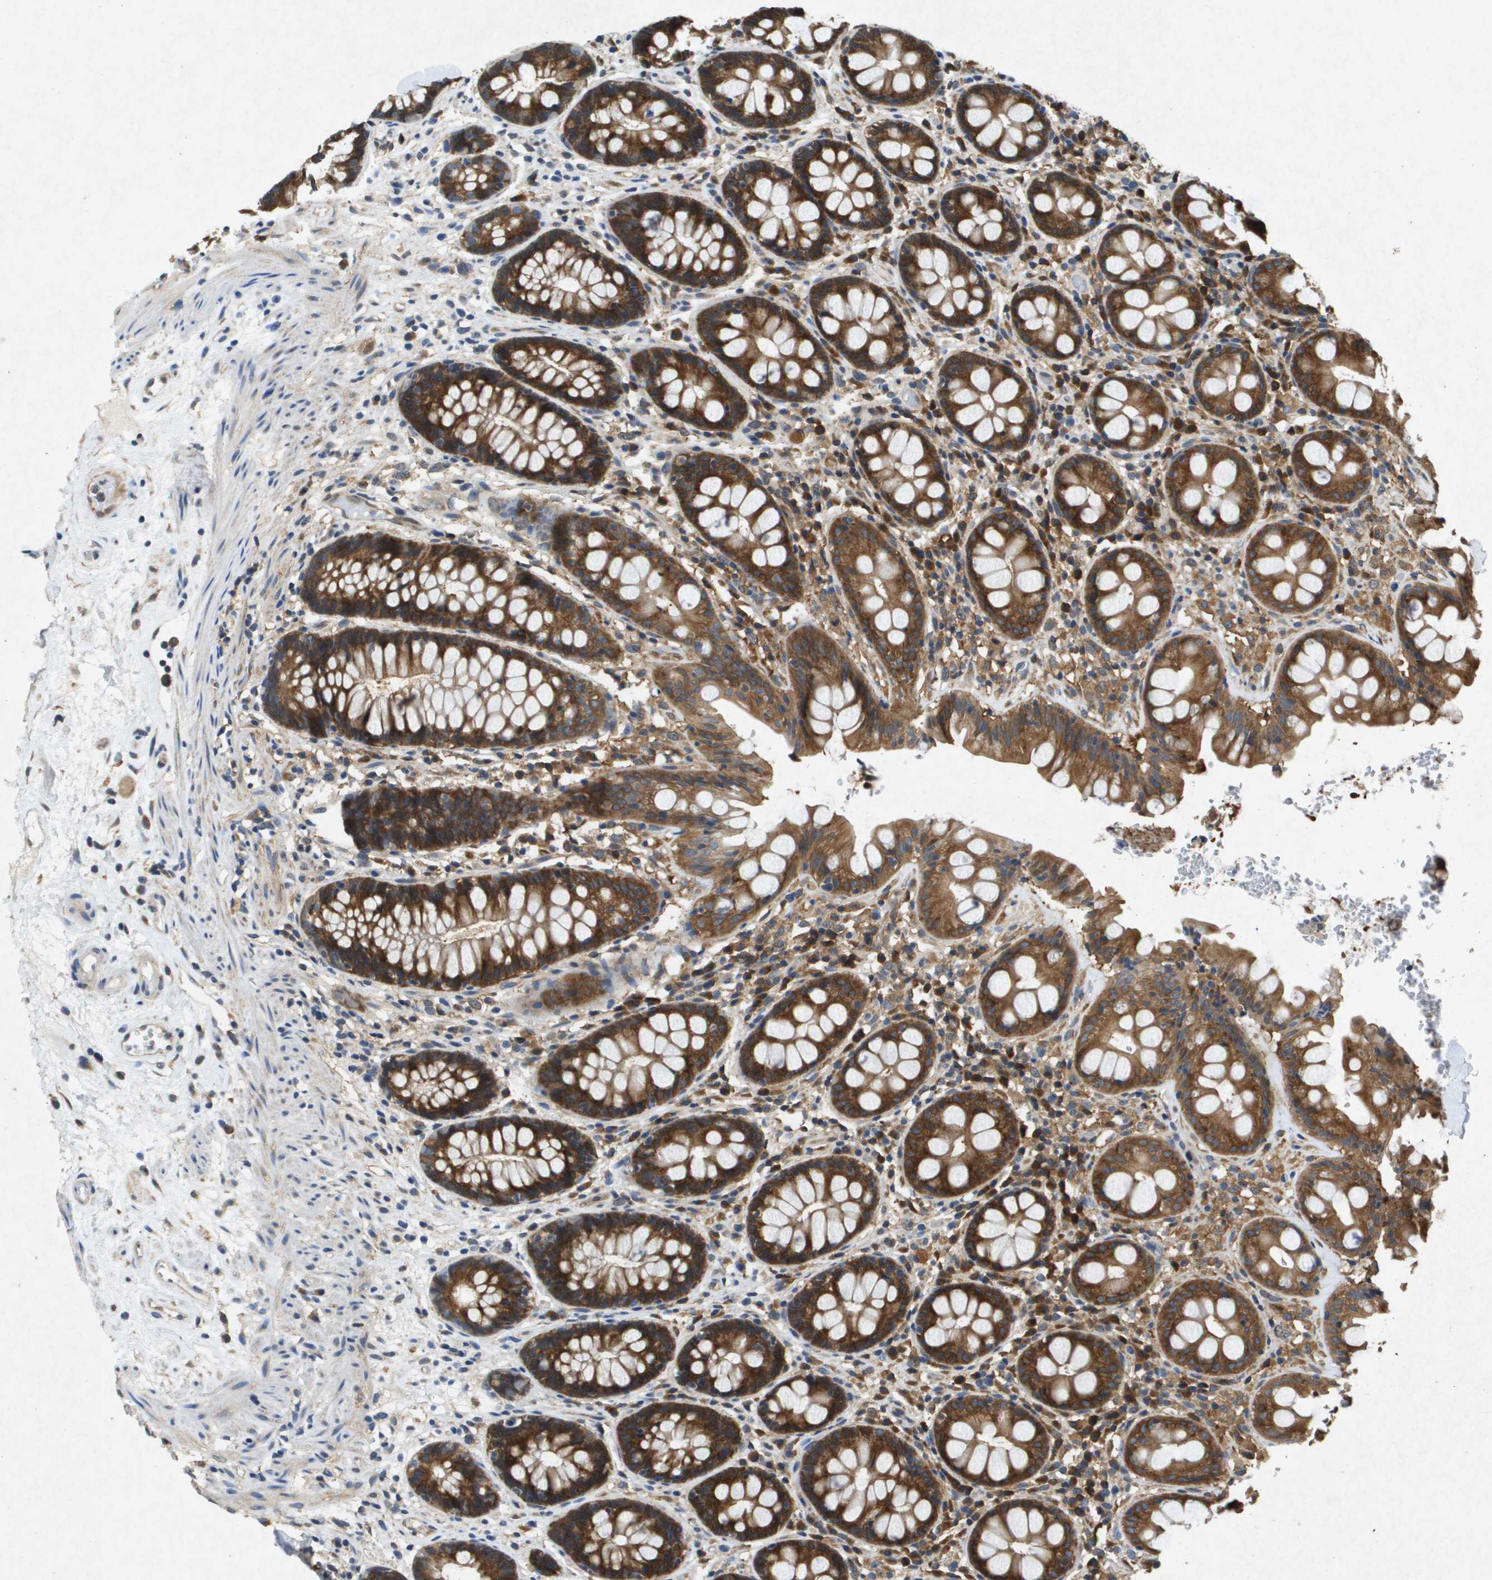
{"staining": {"intensity": "strong", "quantity": ">75%", "location": "cytoplasmic/membranous"}, "tissue": "rectum", "cell_type": "Glandular cells", "image_type": "normal", "snomed": [{"axis": "morphology", "description": "Normal tissue, NOS"}, {"axis": "topography", "description": "Rectum"}], "caption": "Protein analysis of benign rectum demonstrates strong cytoplasmic/membranous staining in approximately >75% of glandular cells. The staining was performed using DAB (3,3'-diaminobenzidine), with brown indicating positive protein expression. Nuclei are stained blue with hematoxylin.", "gene": "PTPRT", "patient": {"sex": "male", "age": 64}}